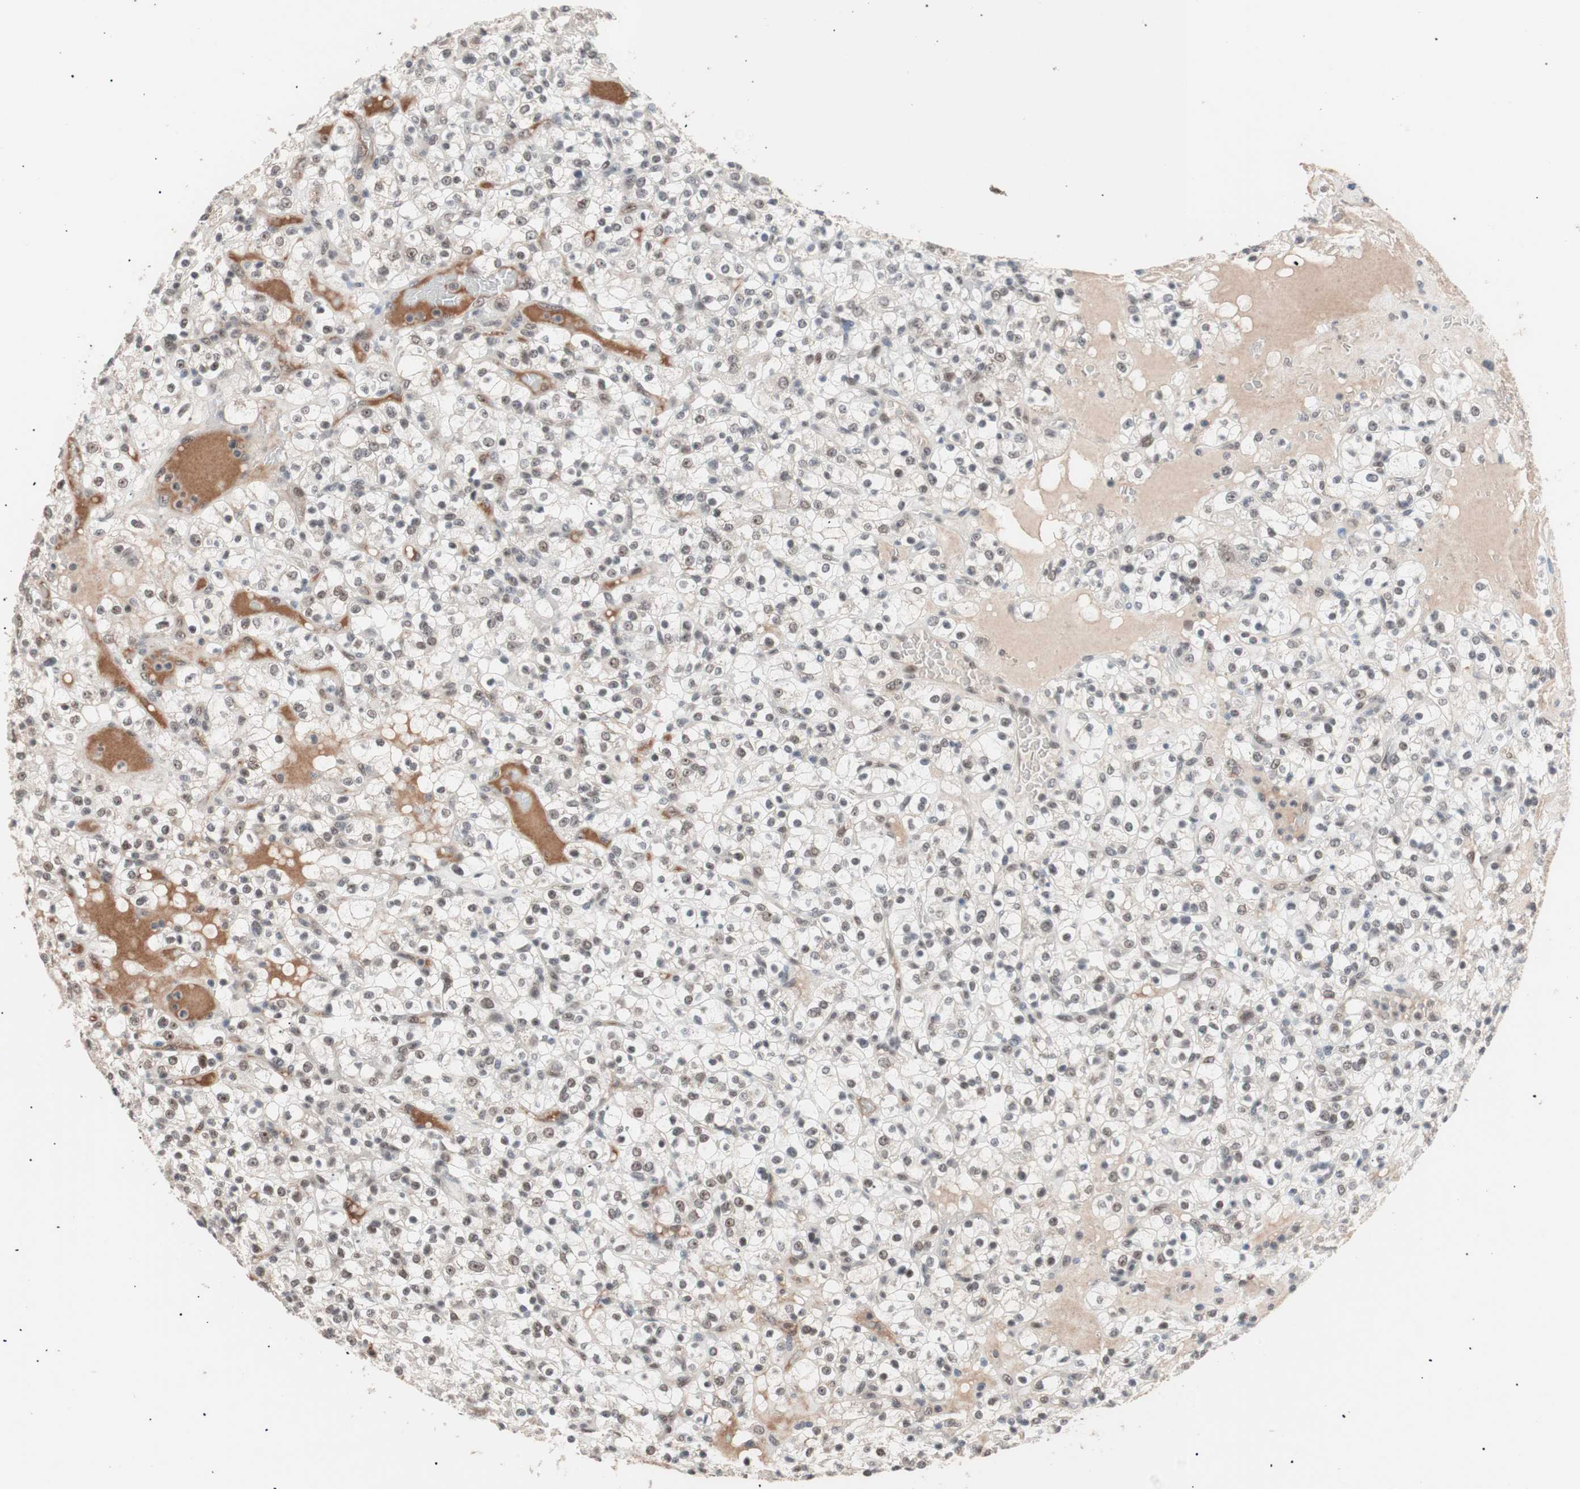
{"staining": {"intensity": "moderate", "quantity": ">75%", "location": "nuclear"}, "tissue": "renal cancer", "cell_type": "Tumor cells", "image_type": "cancer", "snomed": [{"axis": "morphology", "description": "Normal tissue, NOS"}, {"axis": "morphology", "description": "Adenocarcinoma, NOS"}, {"axis": "topography", "description": "Kidney"}], "caption": "A brown stain labels moderate nuclear expression of a protein in human renal adenocarcinoma tumor cells.", "gene": "LIG3", "patient": {"sex": "female", "age": 72}}